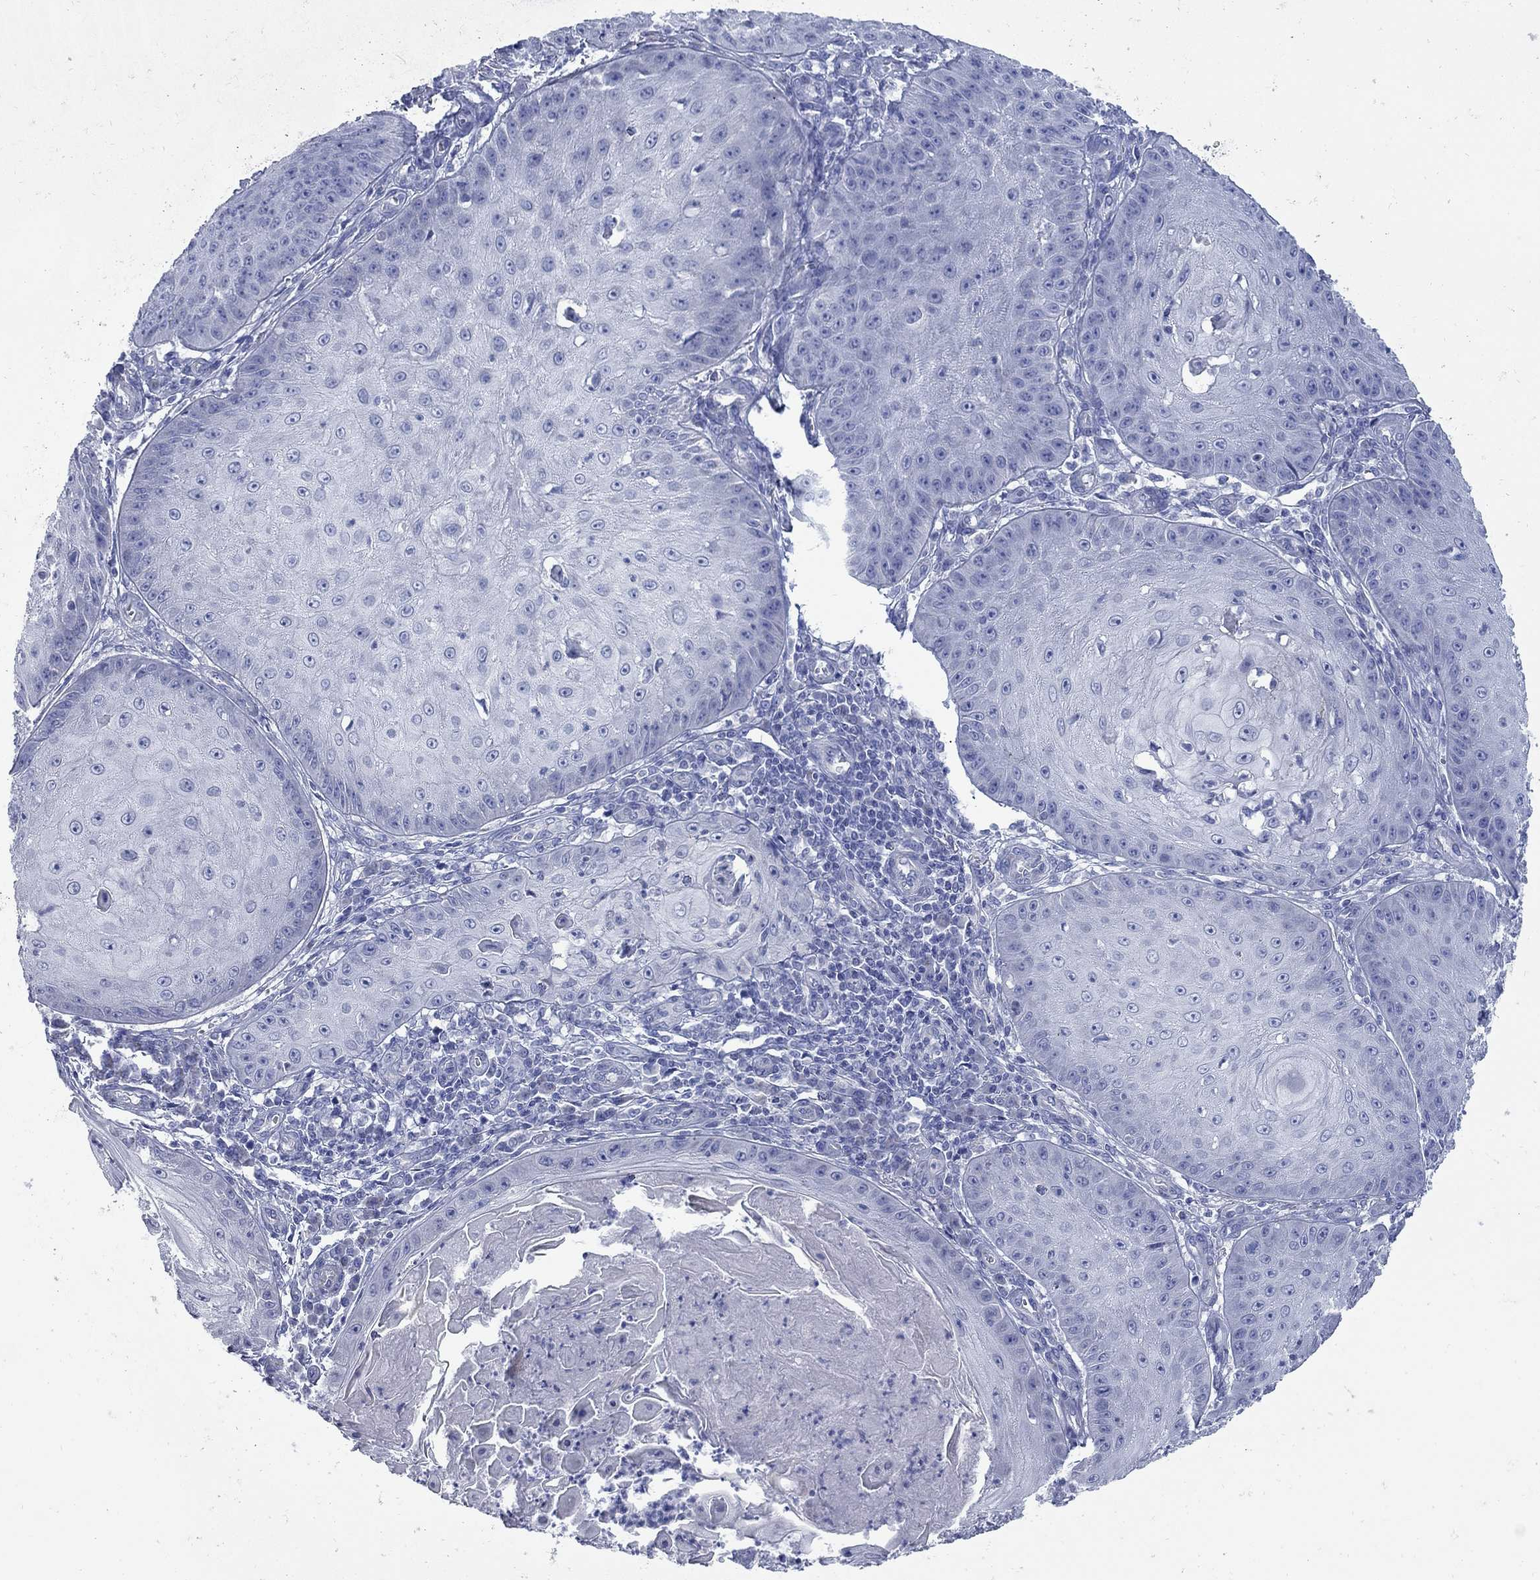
{"staining": {"intensity": "negative", "quantity": "none", "location": "none"}, "tissue": "skin cancer", "cell_type": "Tumor cells", "image_type": "cancer", "snomed": [{"axis": "morphology", "description": "Squamous cell carcinoma, NOS"}, {"axis": "topography", "description": "Skin"}], "caption": "Tumor cells show no significant staining in skin cancer (squamous cell carcinoma).", "gene": "PDZD3", "patient": {"sex": "male", "age": 70}}